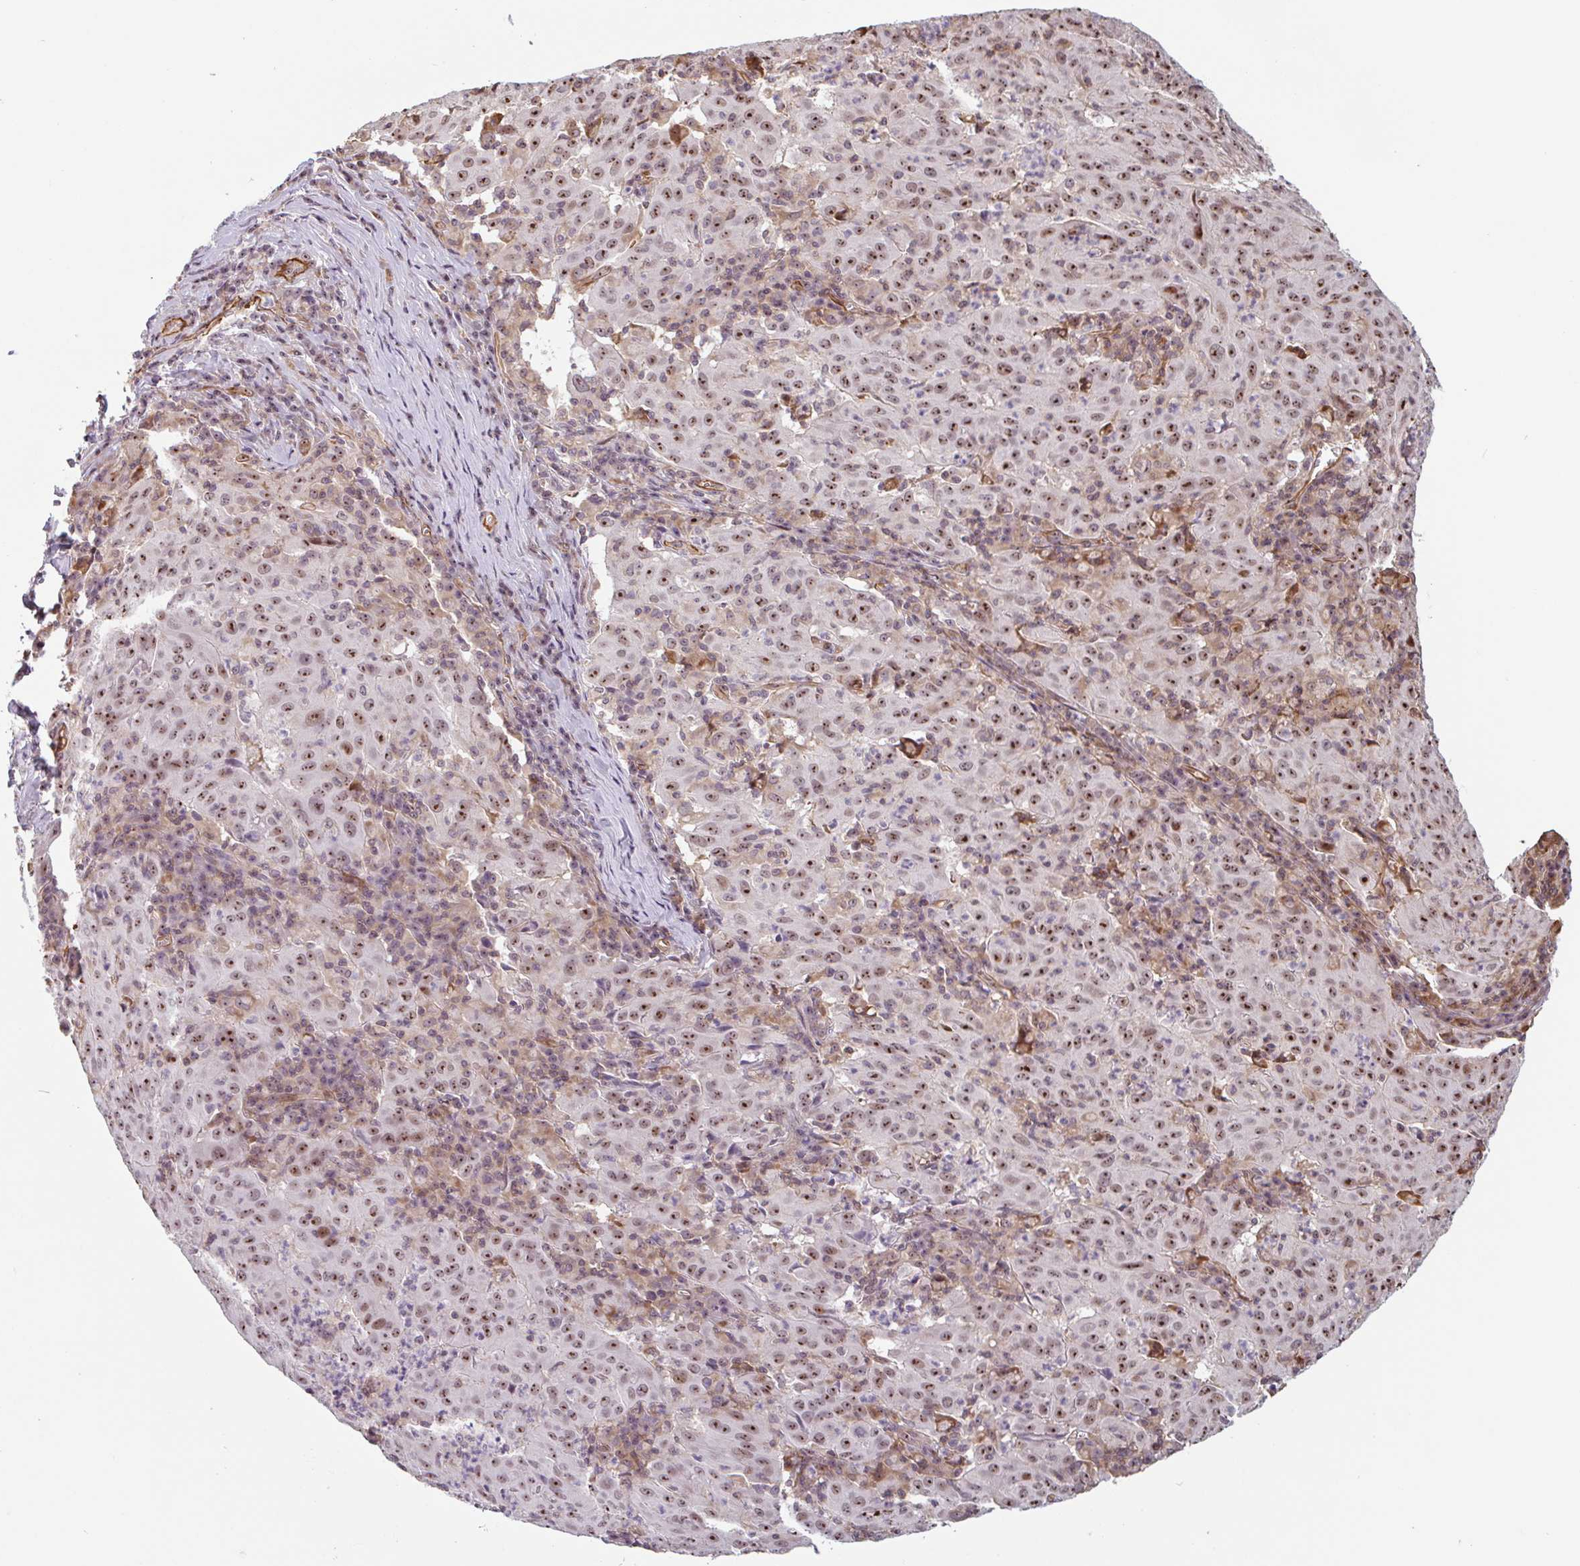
{"staining": {"intensity": "moderate", "quantity": ">75%", "location": "nuclear"}, "tissue": "pancreatic cancer", "cell_type": "Tumor cells", "image_type": "cancer", "snomed": [{"axis": "morphology", "description": "Adenocarcinoma, NOS"}, {"axis": "topography", "description": "Pancreas"}], "caption": "An image of human pancreatic adenocarcinoma stained for a protein displays moderate nuclear brown staining in tumor cells.", "gene": "ZNF689", "patient": {"sex": "male", "age": 63}}